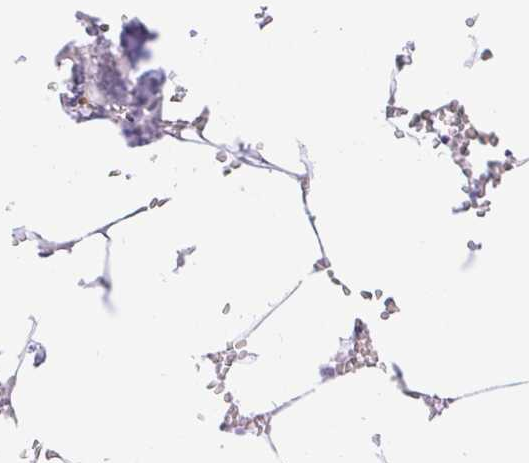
{"staining": {"intensity": "negative", "quantity": "none", "location": "none"}, "tissue": "bone marrow", "cell_type": "Hematopoietic cells", "image_type": "normal", "snomed": [{"axis": "morphology", "description": "Normal tissue, NOS"}, {"axis": "topography", "description": "Bone marrow"}], "caption": "This histopathology image is of normal bone marrow stained with immunohistochemistry to label a protein in brown with the nuclei are counter-stained blue. There is no positivity in hematopoietic cells.", "gene": "PAX8", "patient": {"sex": "male", "age": 54}}